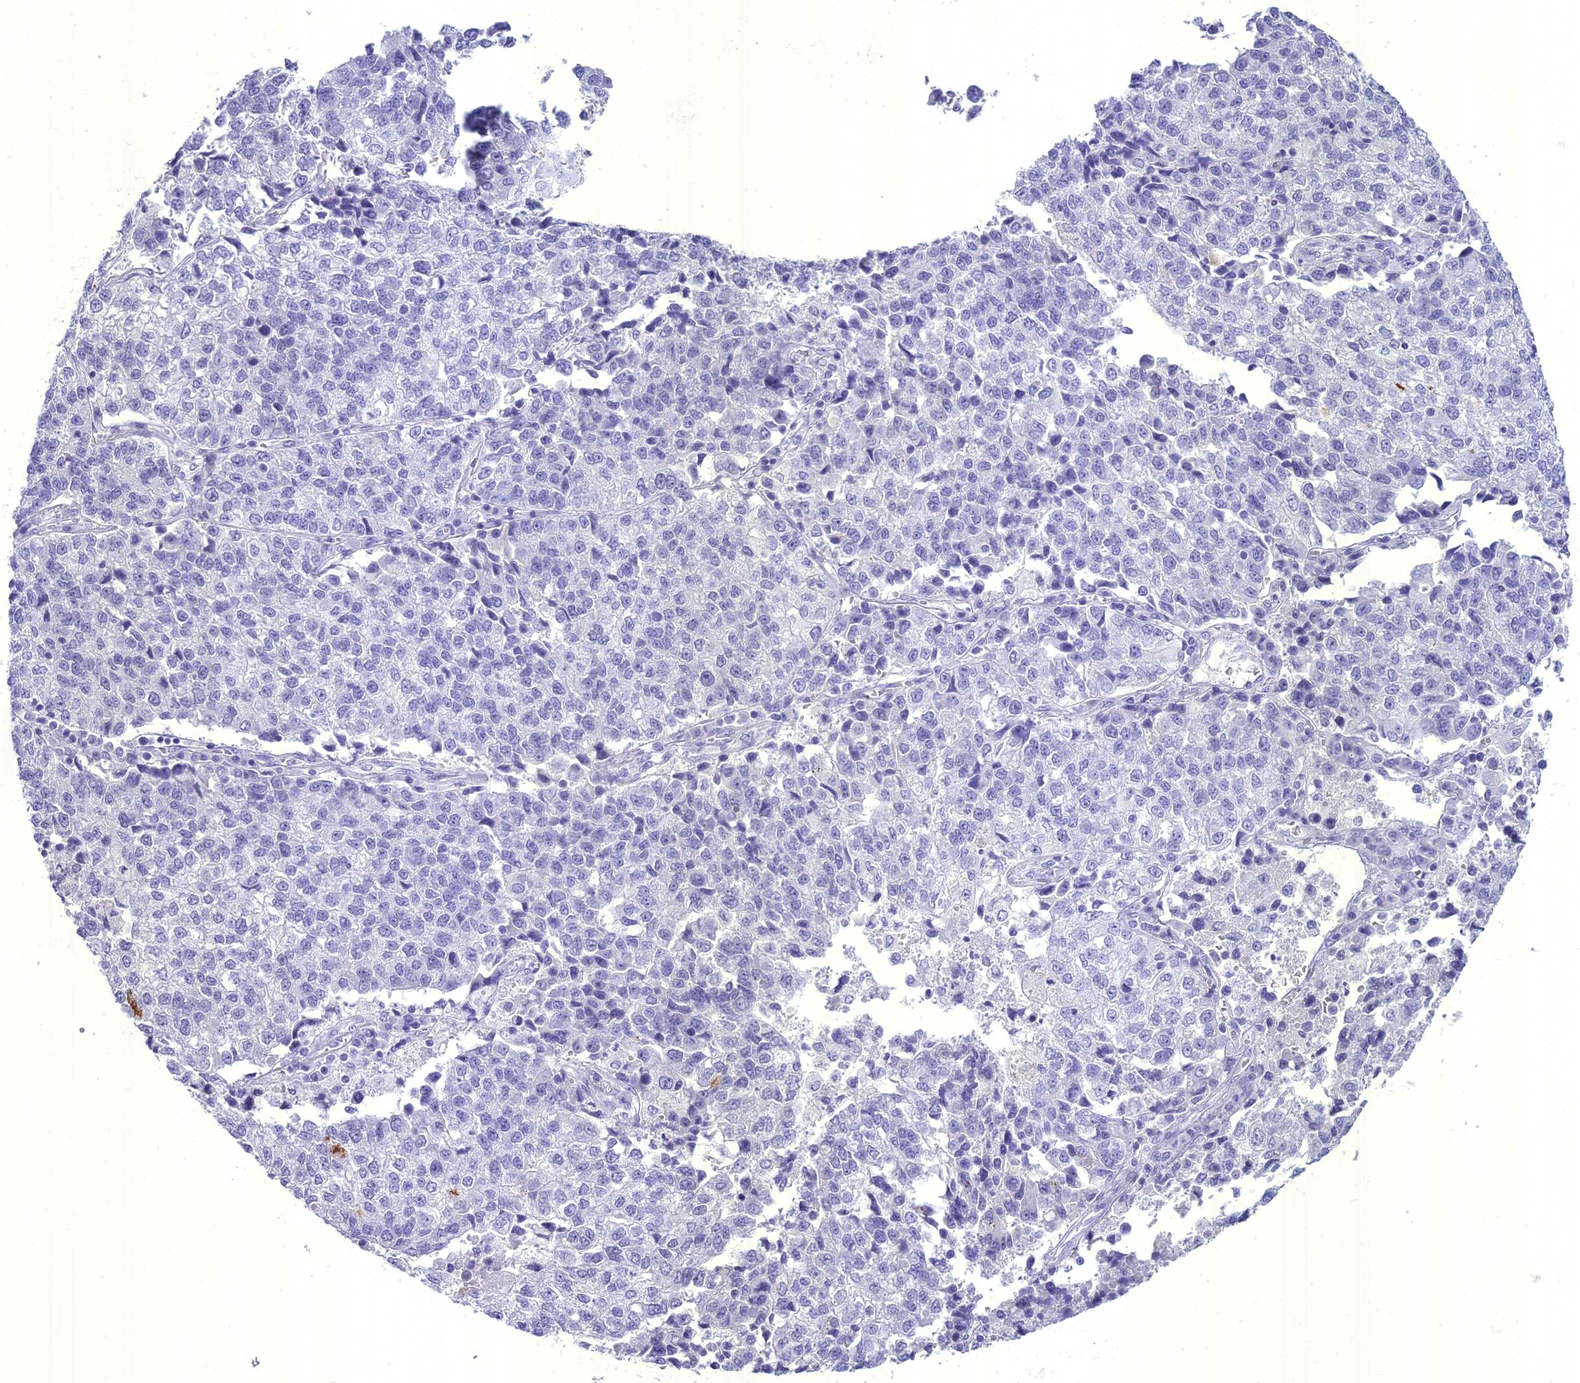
{"staining": {"intensity": "negative", "quantity": "none", "location": "none"}, "tissue": "lung cancer", "cell_type": "Tumor cells", "image_type": "cancer", "snomed": [{"axis": "morphology", "description": "Adenocarcinoma, NOS"}, {"axis": "topography", "description": "Lung"}], "caption": "Immunohistochemical staining of human lung cancer shows no significant positivity in tumor cells. (DAB immunohistochemistry (IHC) with hematoxylin counter stain).", "gene": "UNC80", "patient": {"sex": "male", "age": 49}}